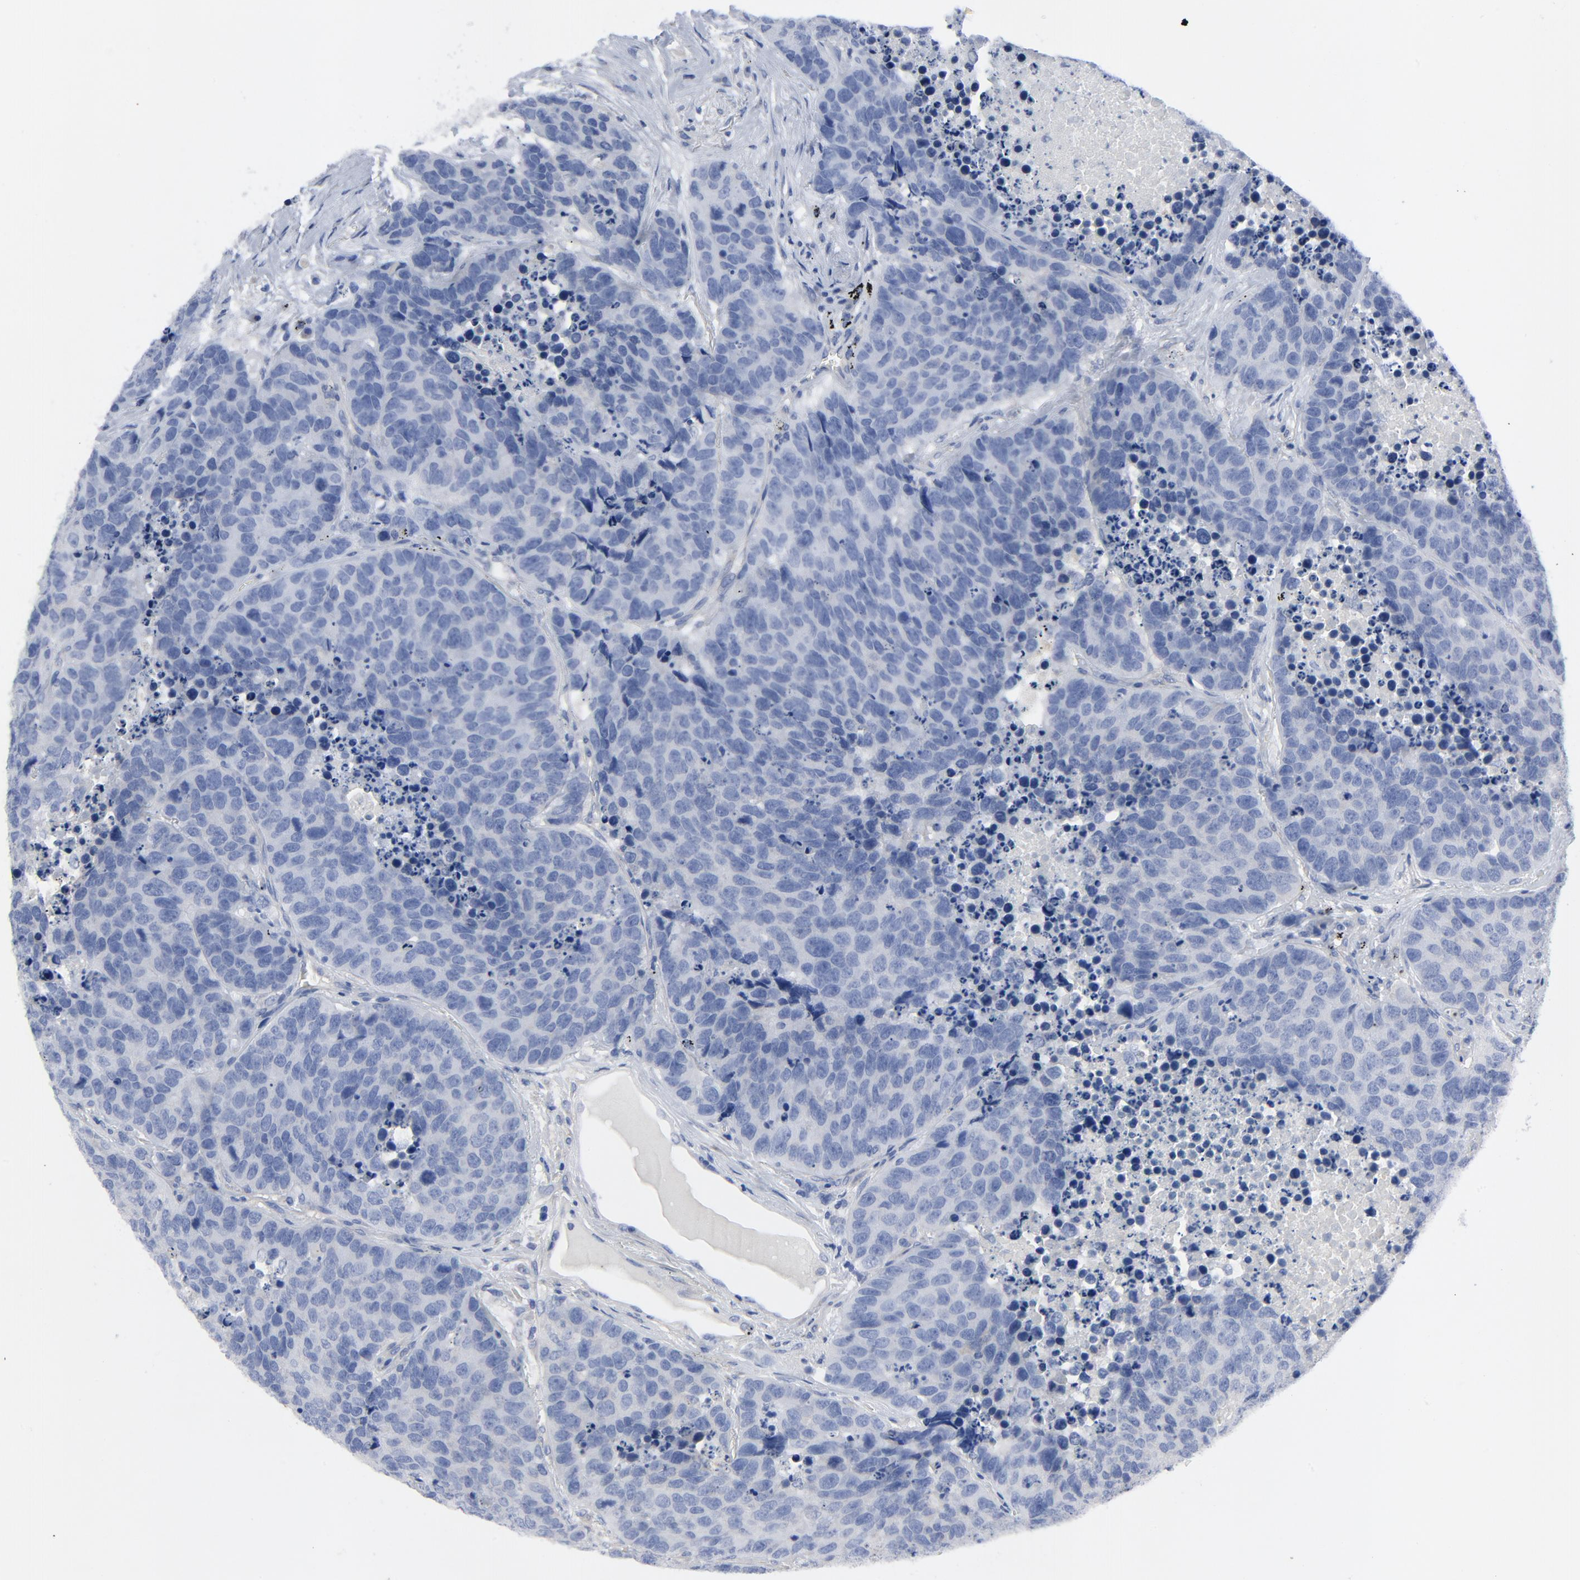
{"staining": {"intensity": "negative", "quantity": "none", "location": "none"}, "tissue": "carcinoid", "cell_type": "Tumor cells", "image_type": "cancer", "snomed": [{"axis": "morphology", "description": "Carcinoid, malignant, NOS"}, {"axis": "topography", "description": "Lung"}], "caption": "Immunohistochemistry photomicrograph of neoplastic tissue: carcinoid stained with DAB demonstrates no significant protein staining in tumor cells.", "gene": "DYNLT3", "patient": {"sex": "male", "age": 60}}